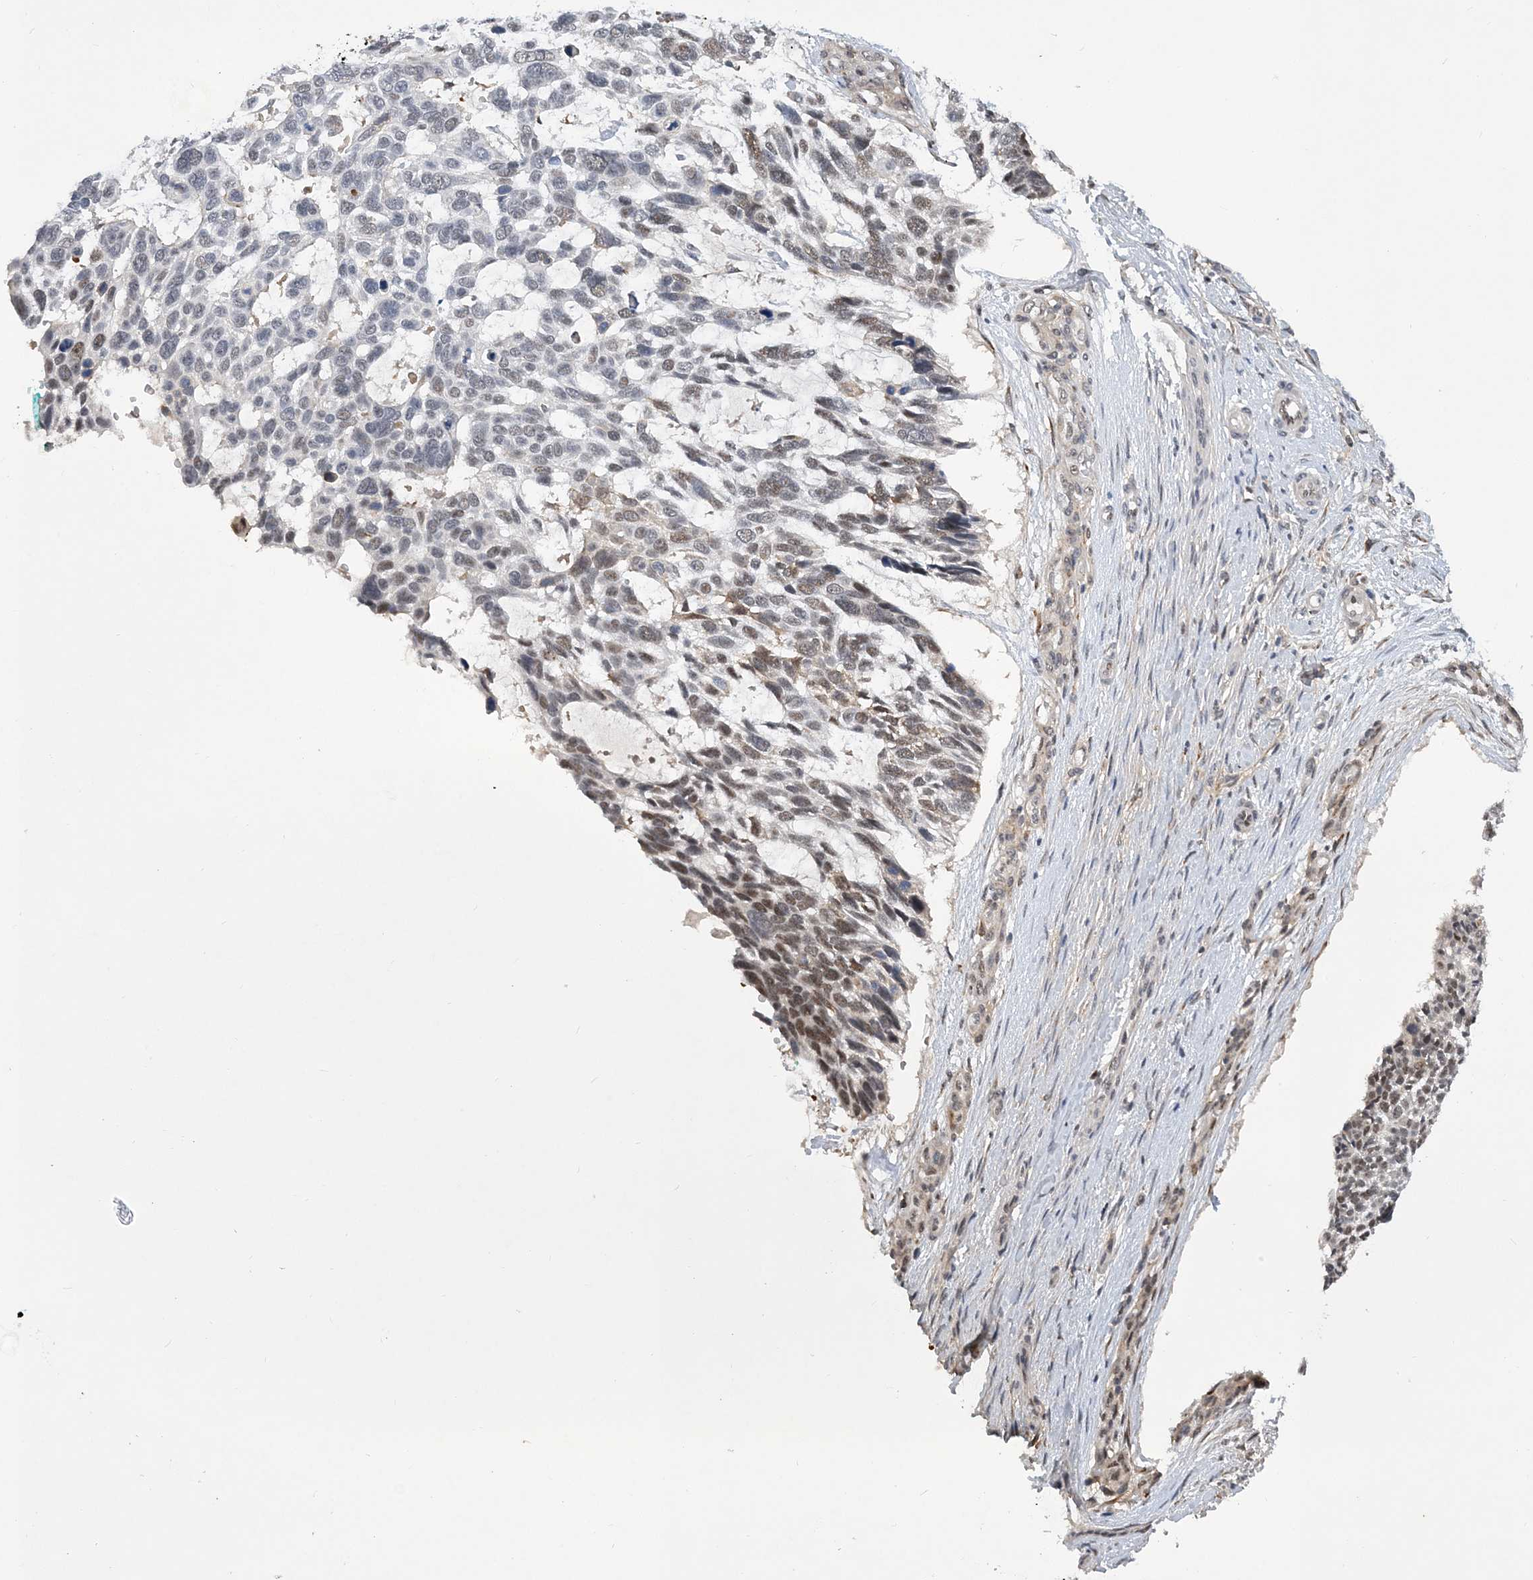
{"staining": {"intensity": "moderate", "quantity": "25%-75%", "location": "nuclear"}, "tissue": "skin cancer", "cell_type": "Tumor cells", "image_type": "cancer", "snomed": [{"axis": "morphology", "description": "Basal cell carcinoma"}, {"axis": "topography", "description": "Skin"}], "caption": "Immunohistochemical staining of skin cancer shows medium levels of moderate nuclear protein expression in about 25%-75% of tumor cells.", "gene": "FAM217A", "patient": {"sex": "male", "age": 88}}